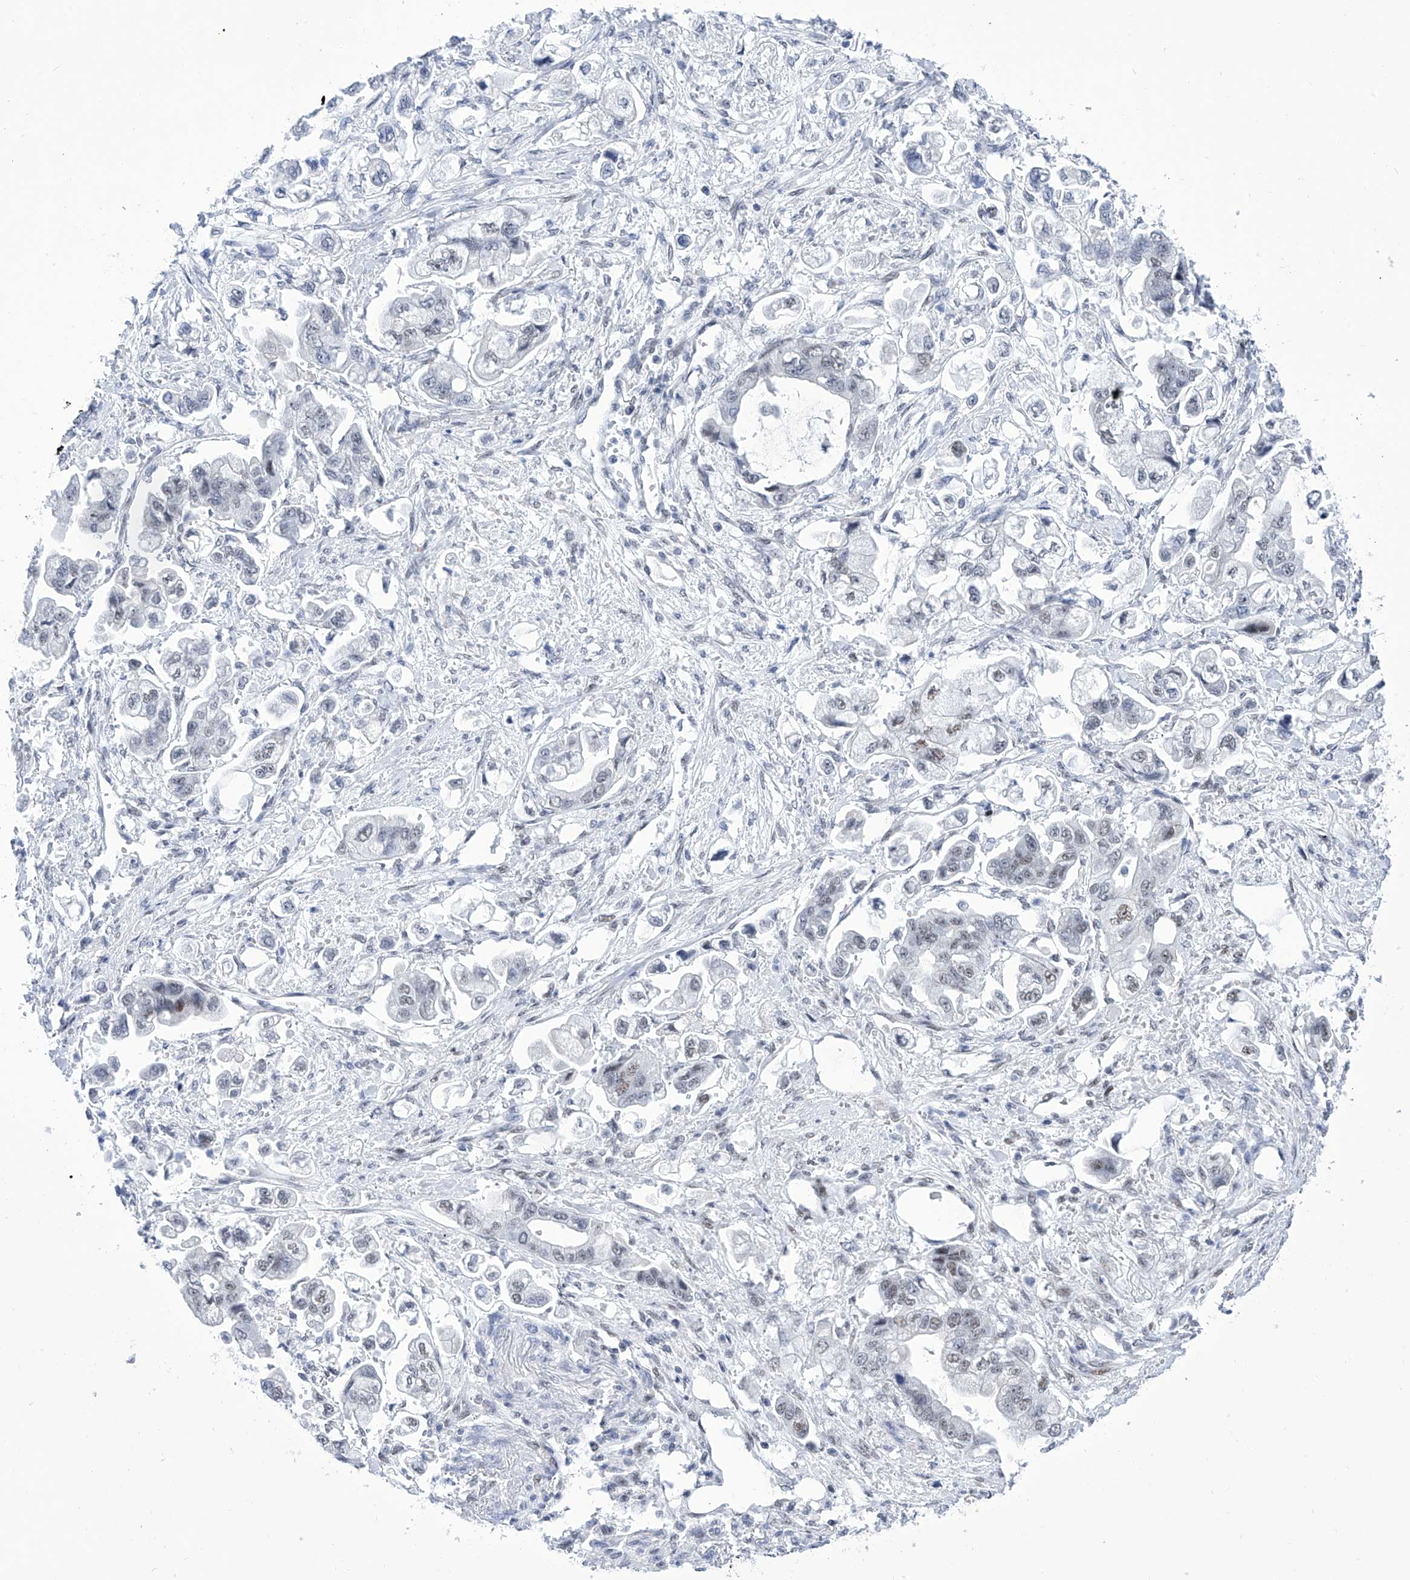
{"staining": {"intensity": "weak", "quantity": "<25%", "location": "nuclear"}, "tissue": "stomach cancer", "cell_type": "Tumor cells", "image_type": "cancer", "snomed": [{"axis": "morphology", "description": "Adenocarcinoma, NOS"}, {"axis": "topography", "description": "Stomach"}], "caption": "The immunohistochemistry micrograph has no significant expression in tumor cells of stomach cancer (adenocarcinoma) tissue.", "gene": "SART1", "patient": {"sex": "male", "age": 62}}